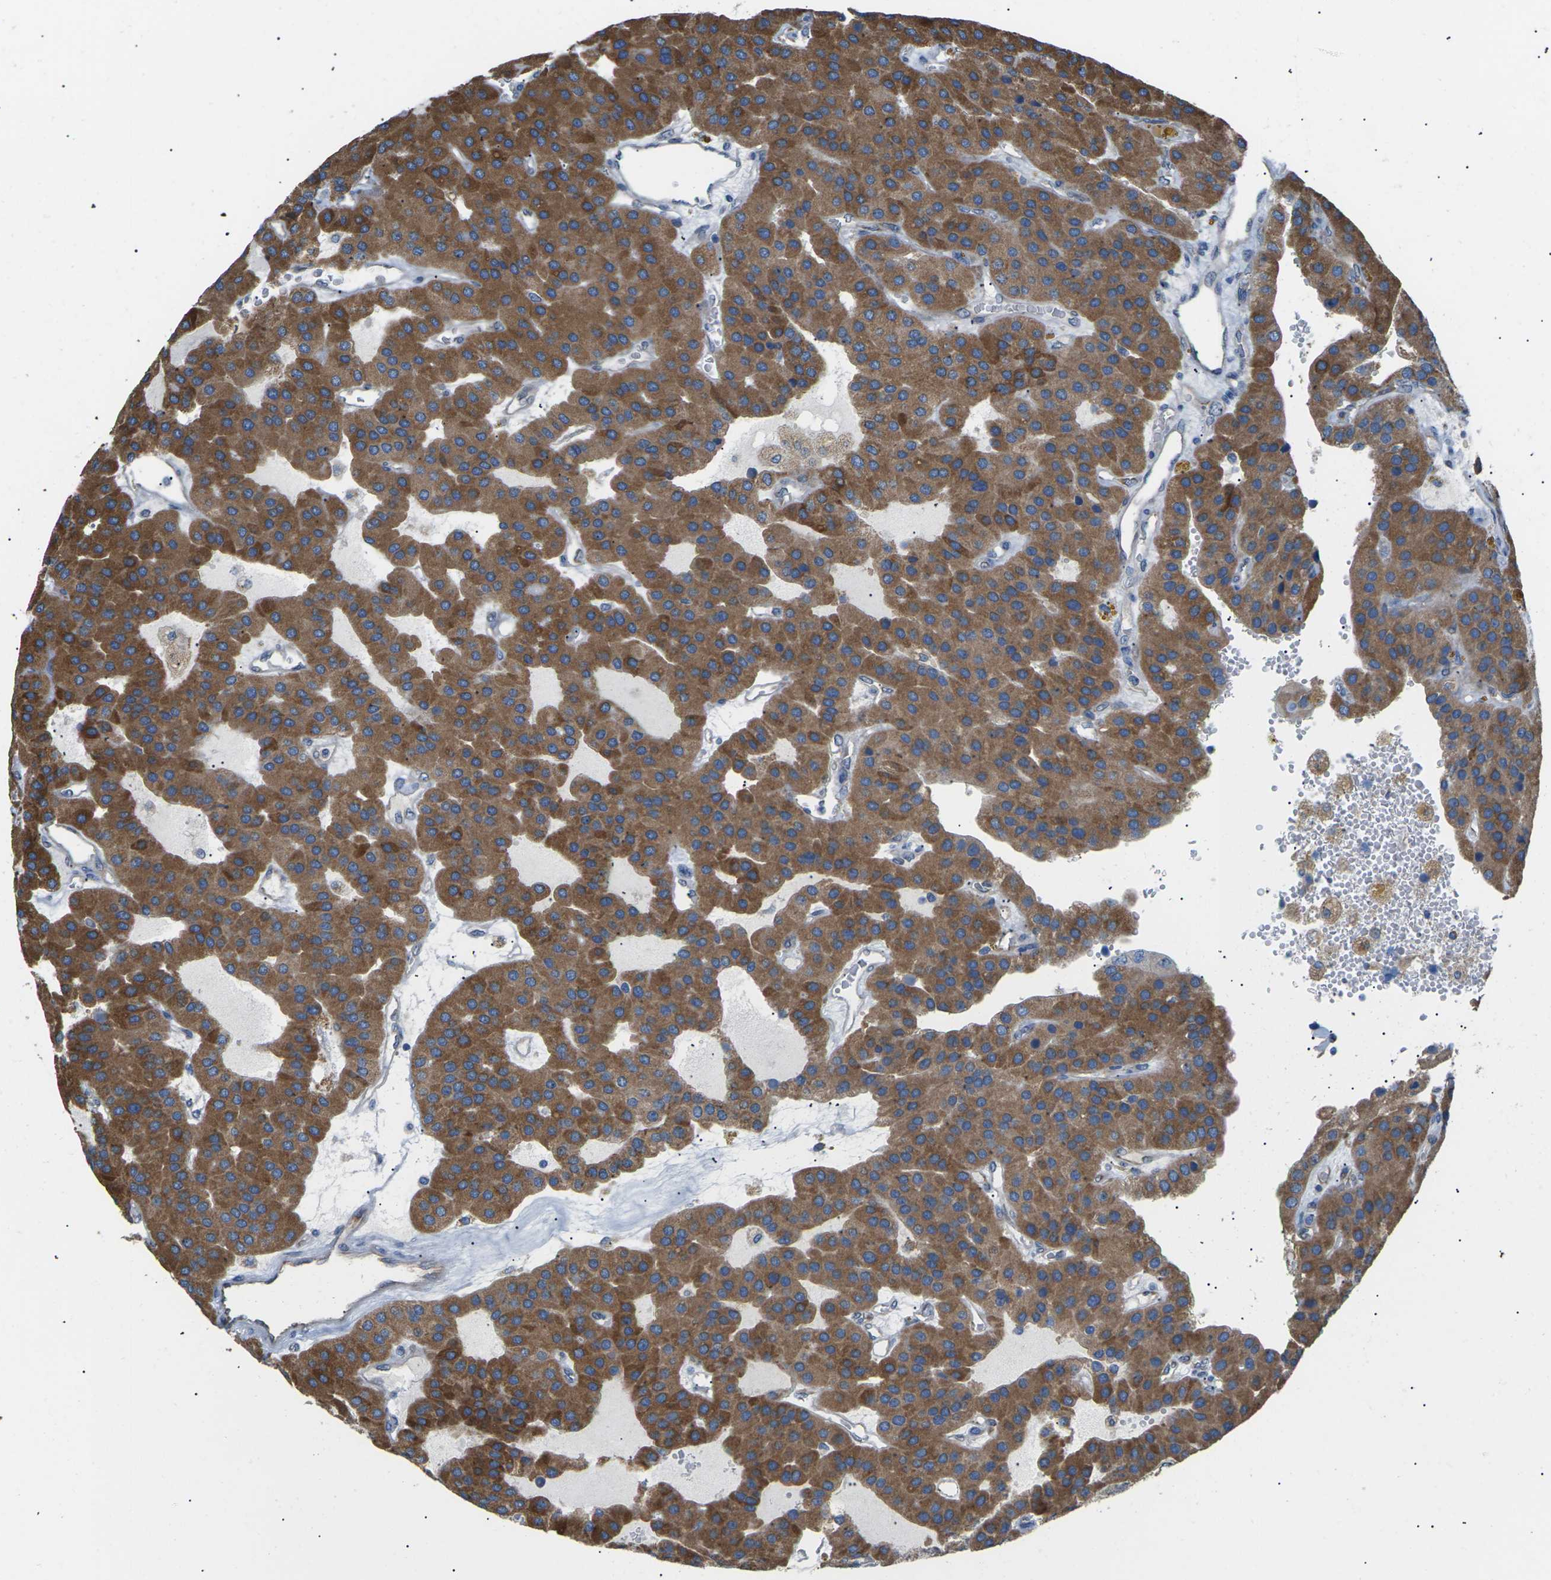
{"staining": {"intensity": "moderate", "quantity": ">75%", "location": "cytoplasmic/membranous"}, "tissue": "parathyroid gland", "cell_type": "Glandular cells", "image_type": "normal", "snomed": [{"axis": "morphology", "description": "Normal tissue, NOS"}, {"axis": "morphology", "description": "Adenoma, NOS"}, {"axis": "topography", "description": "Parathyroid gland"}], "caption": "Protein analysis of unremarkable parathyroid gland shows moderate cytoplasmic/membranous staining in approximately >75% of glandular cells. The protein is shown in brown color, while the nuclei are stained blue.", "gene": "KLHDC8B", "patient": {"sex": "female", "age": 86}}